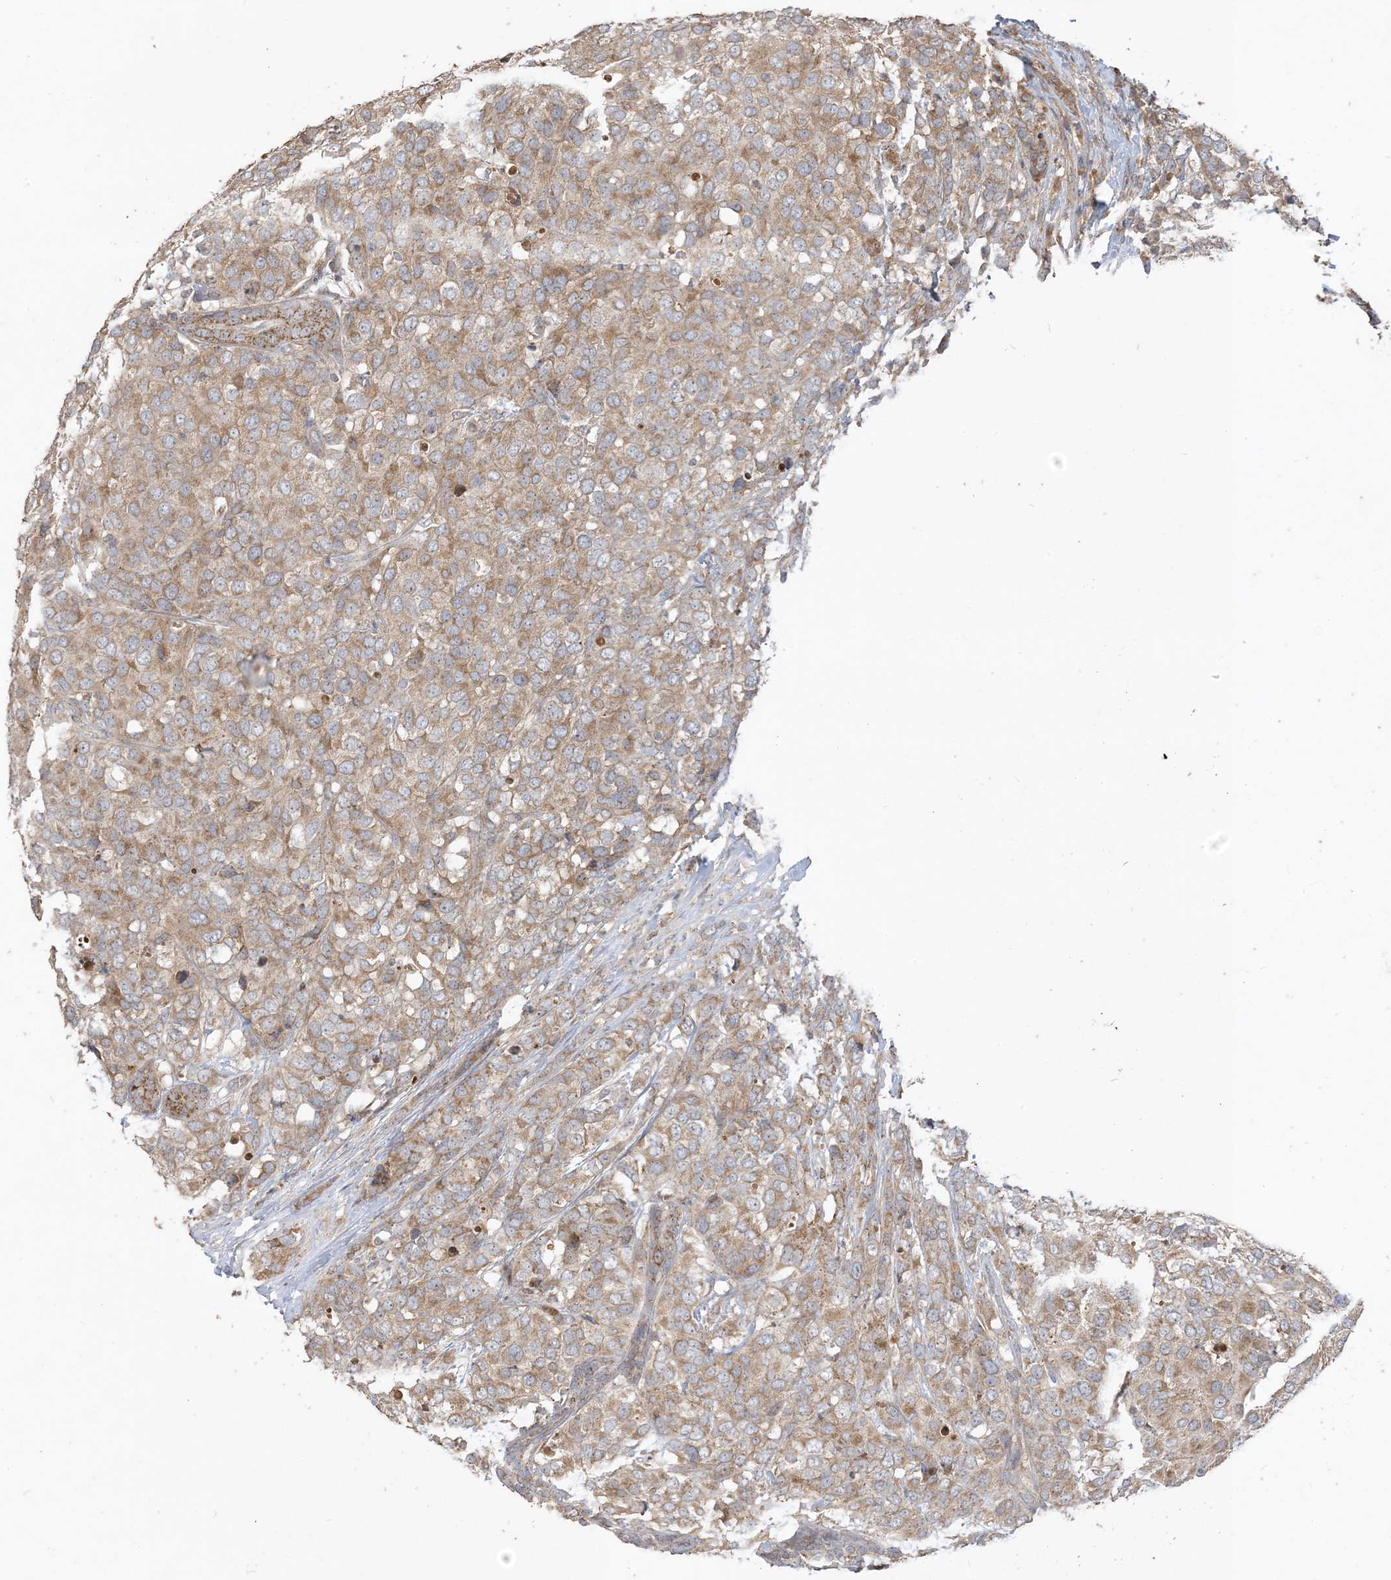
{"staining": {"intensity": "moderate", "quantity": ">75%", "location": "cytoplasmic/membranous"}, "tissue": "breast cancer", "cell_type": "Tumor cells", "image_type": "cancer", "snomed": [{"axis": "morphology", "description": "Lobular carcinoma"}, {"axis": "topography", "description": "Breast"}], "caption": "Breast lobular carcinoma was stained to show a protein in brown. There is medium levels of moderate cytoplasmic/membranous staining in approximately >75% of tumor cells.", "gene": "SIRT3", "patient": {"sex": "female", "age": 59}}